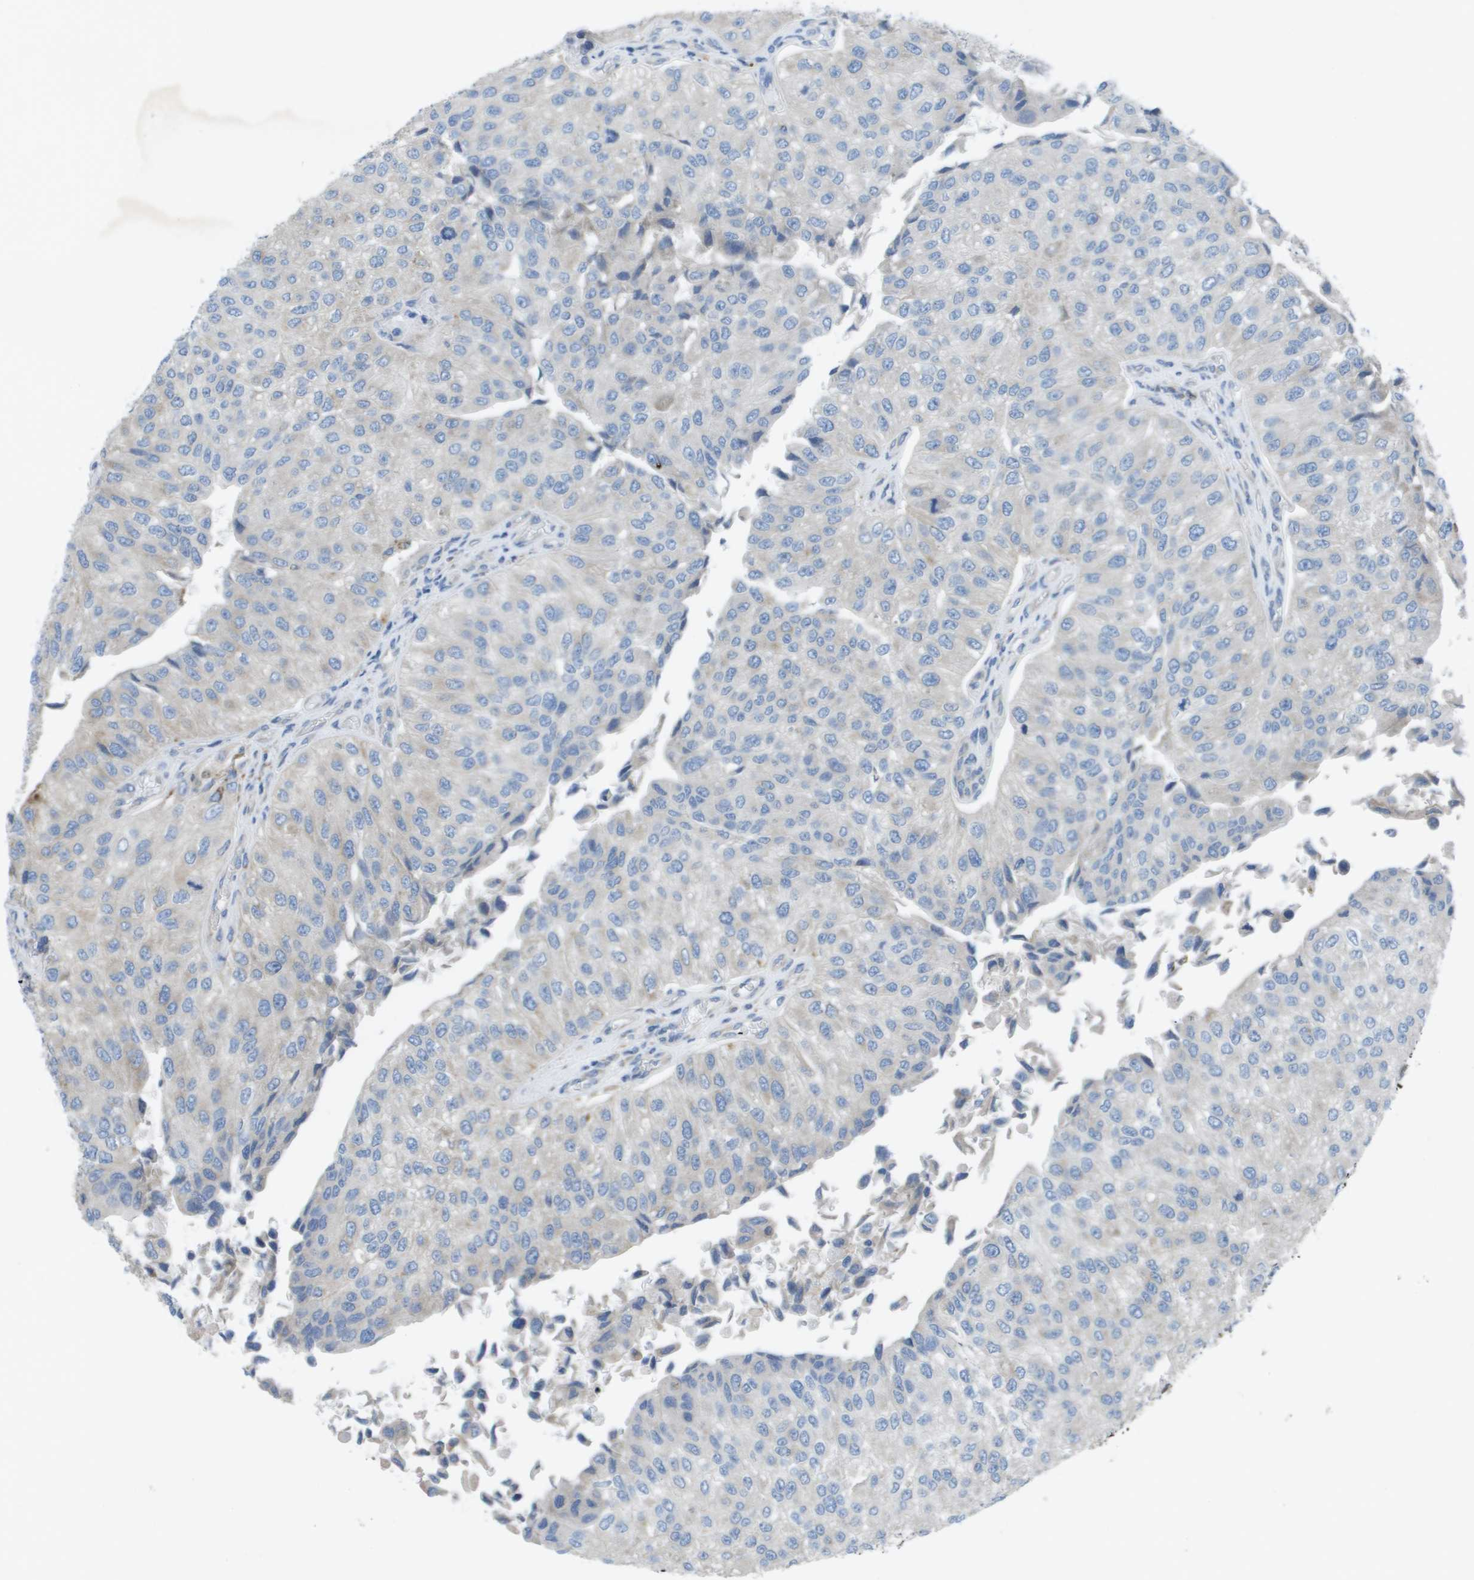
{"staining": {"intensity": "weak", "quantity": "<25%", "location": "cytoplasmic/membranous"}, "tissue": "urothelial cancer", "cell_type": "Tumor cells", "image_type": "cancer", "snomed": [{"axis": "morphology", "description": "Urothelial carcinoma, High grade"}, {"axis": "topography", "description": "Kidney"}, {"axis": "topography", "description": "Urinary bladder"}], "caption": "Urothelial carcinoma (high-grade) stained for a protein using immunohistochemistry reveals no staining tumor cells.", "gene": "CLCN2", "patient": {"sex": "male", "age": 77}}